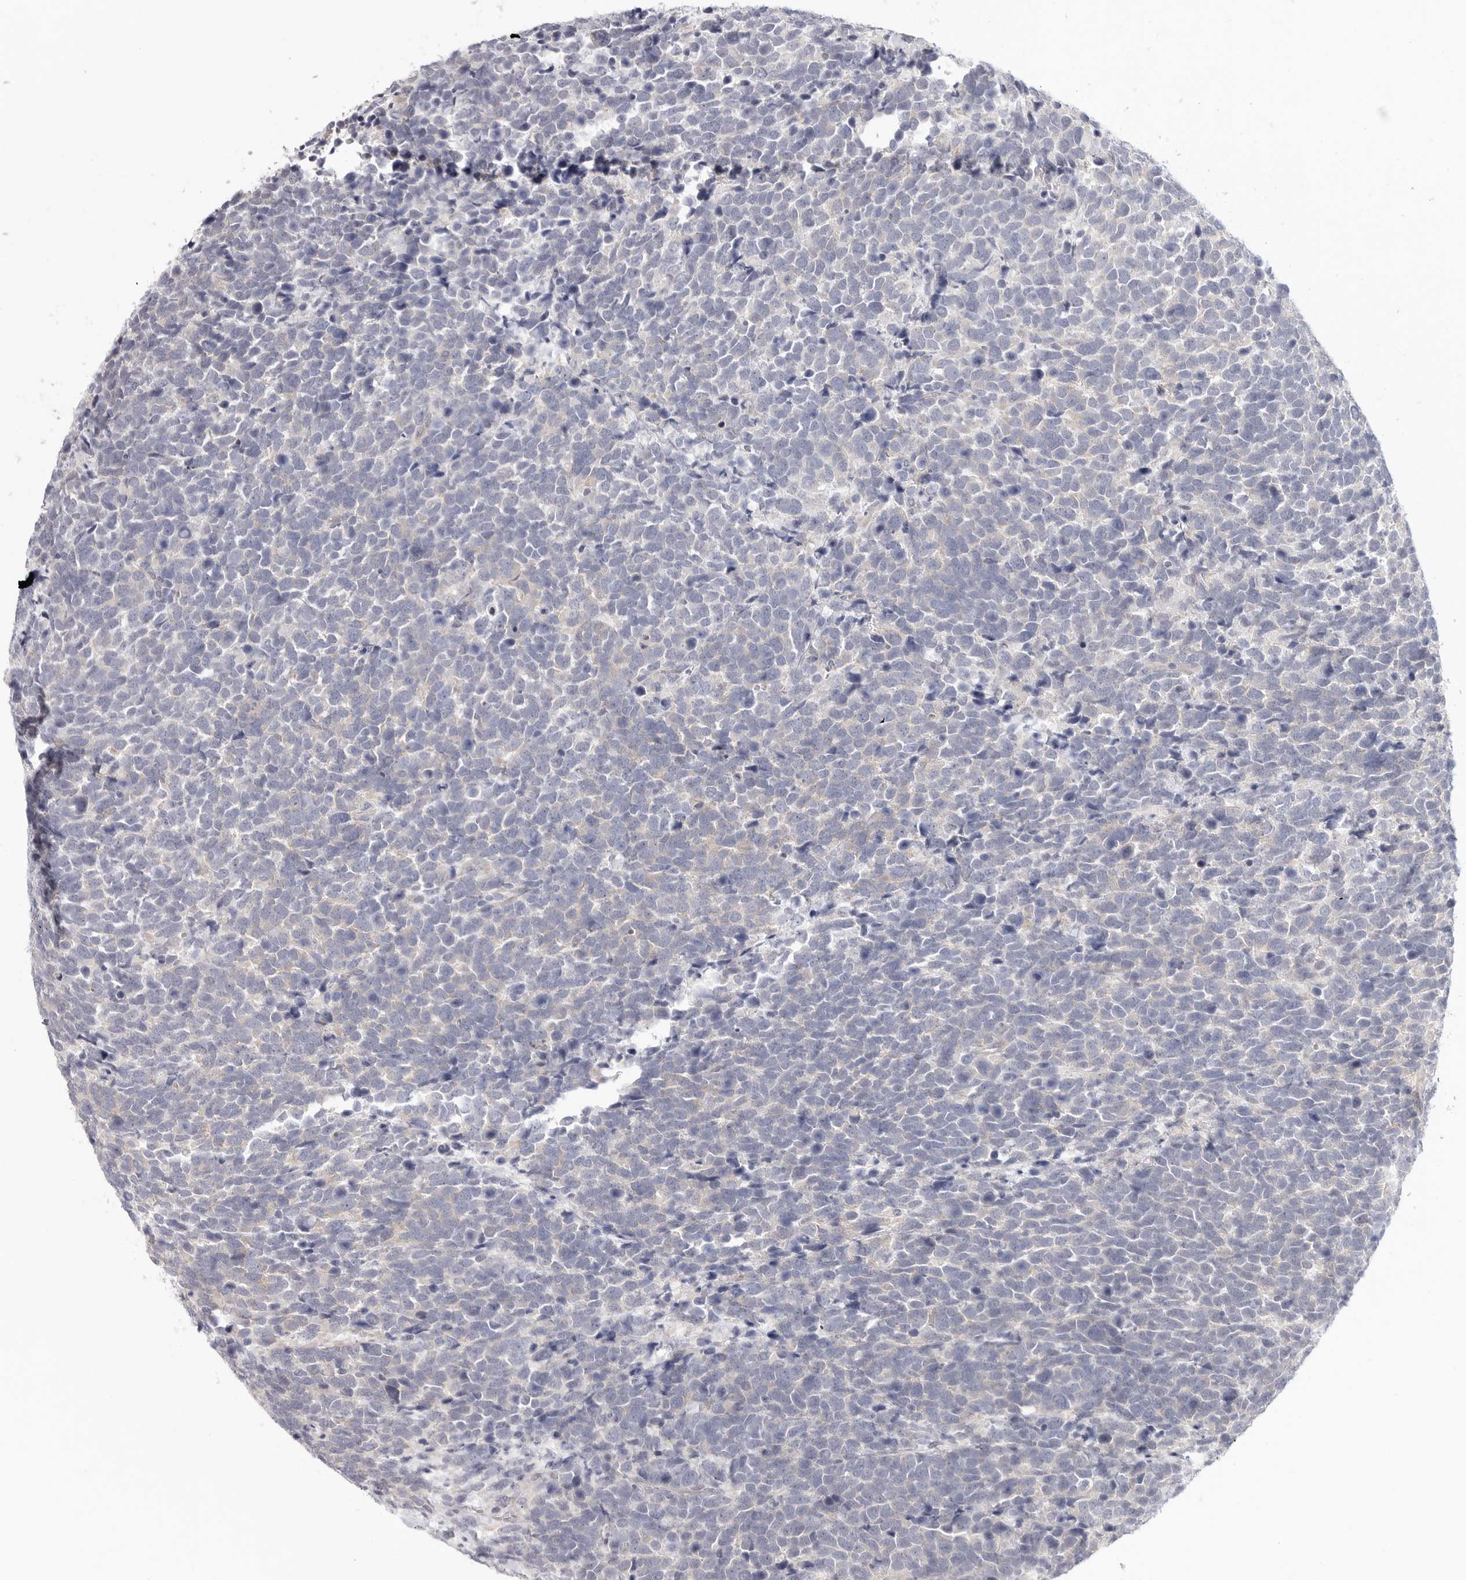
{"staining": {"intensity": "negative", "quantity": "none", "location": "none"}, "tissue": "urothelial cancer", "cell_type": "Tumor cells", "image_type": "cancer", "snomed": [{"axis": "morphology", "description": "Urothelial carcinoma, High grade"}, {"axis": "topography", "description": "Urinary bladder"}], "caption": "High-grade urothelial carcinoma stained for a protein using IHC displays no expression tumor cells.", "gene": "ELP3", "patient": {"sex": "female", "age": 82}}